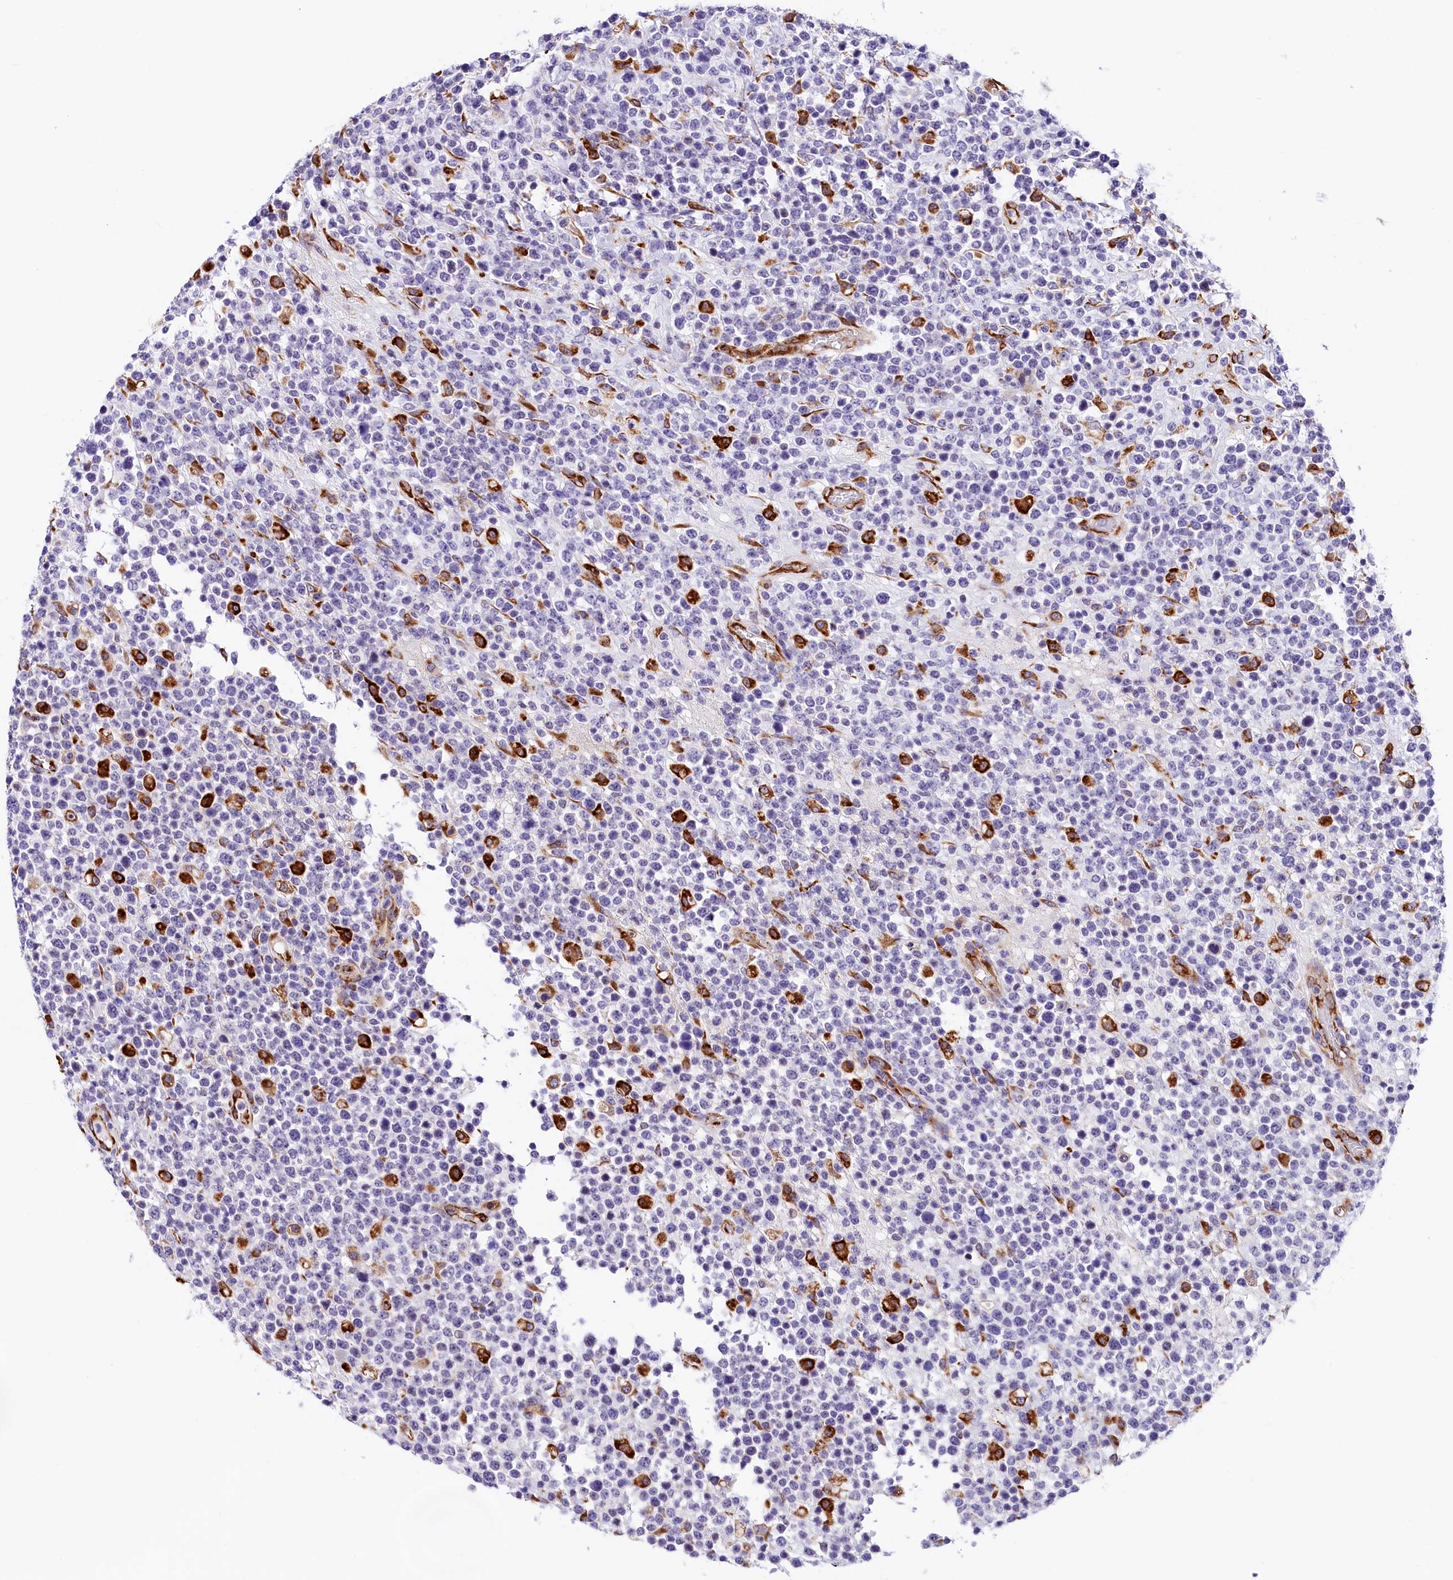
{"staining": {"intensity": "negative", "quantity": "none", "location": "none"}, "tissue": "lymphoma", "cell_type": "Tumor cells", "image_type": "cancer", "snomed": [{"axis": "morphology", "description": "Malignant lymphoma, non-Hodgkin's type, High grade"}, {"axis": "topography", "description": "Colon"}], "caption": "Tumor cells show no significant positivity in lymphoma.", "gene": "ITGA1", "patient": {"sex": "female", "age": 53}}